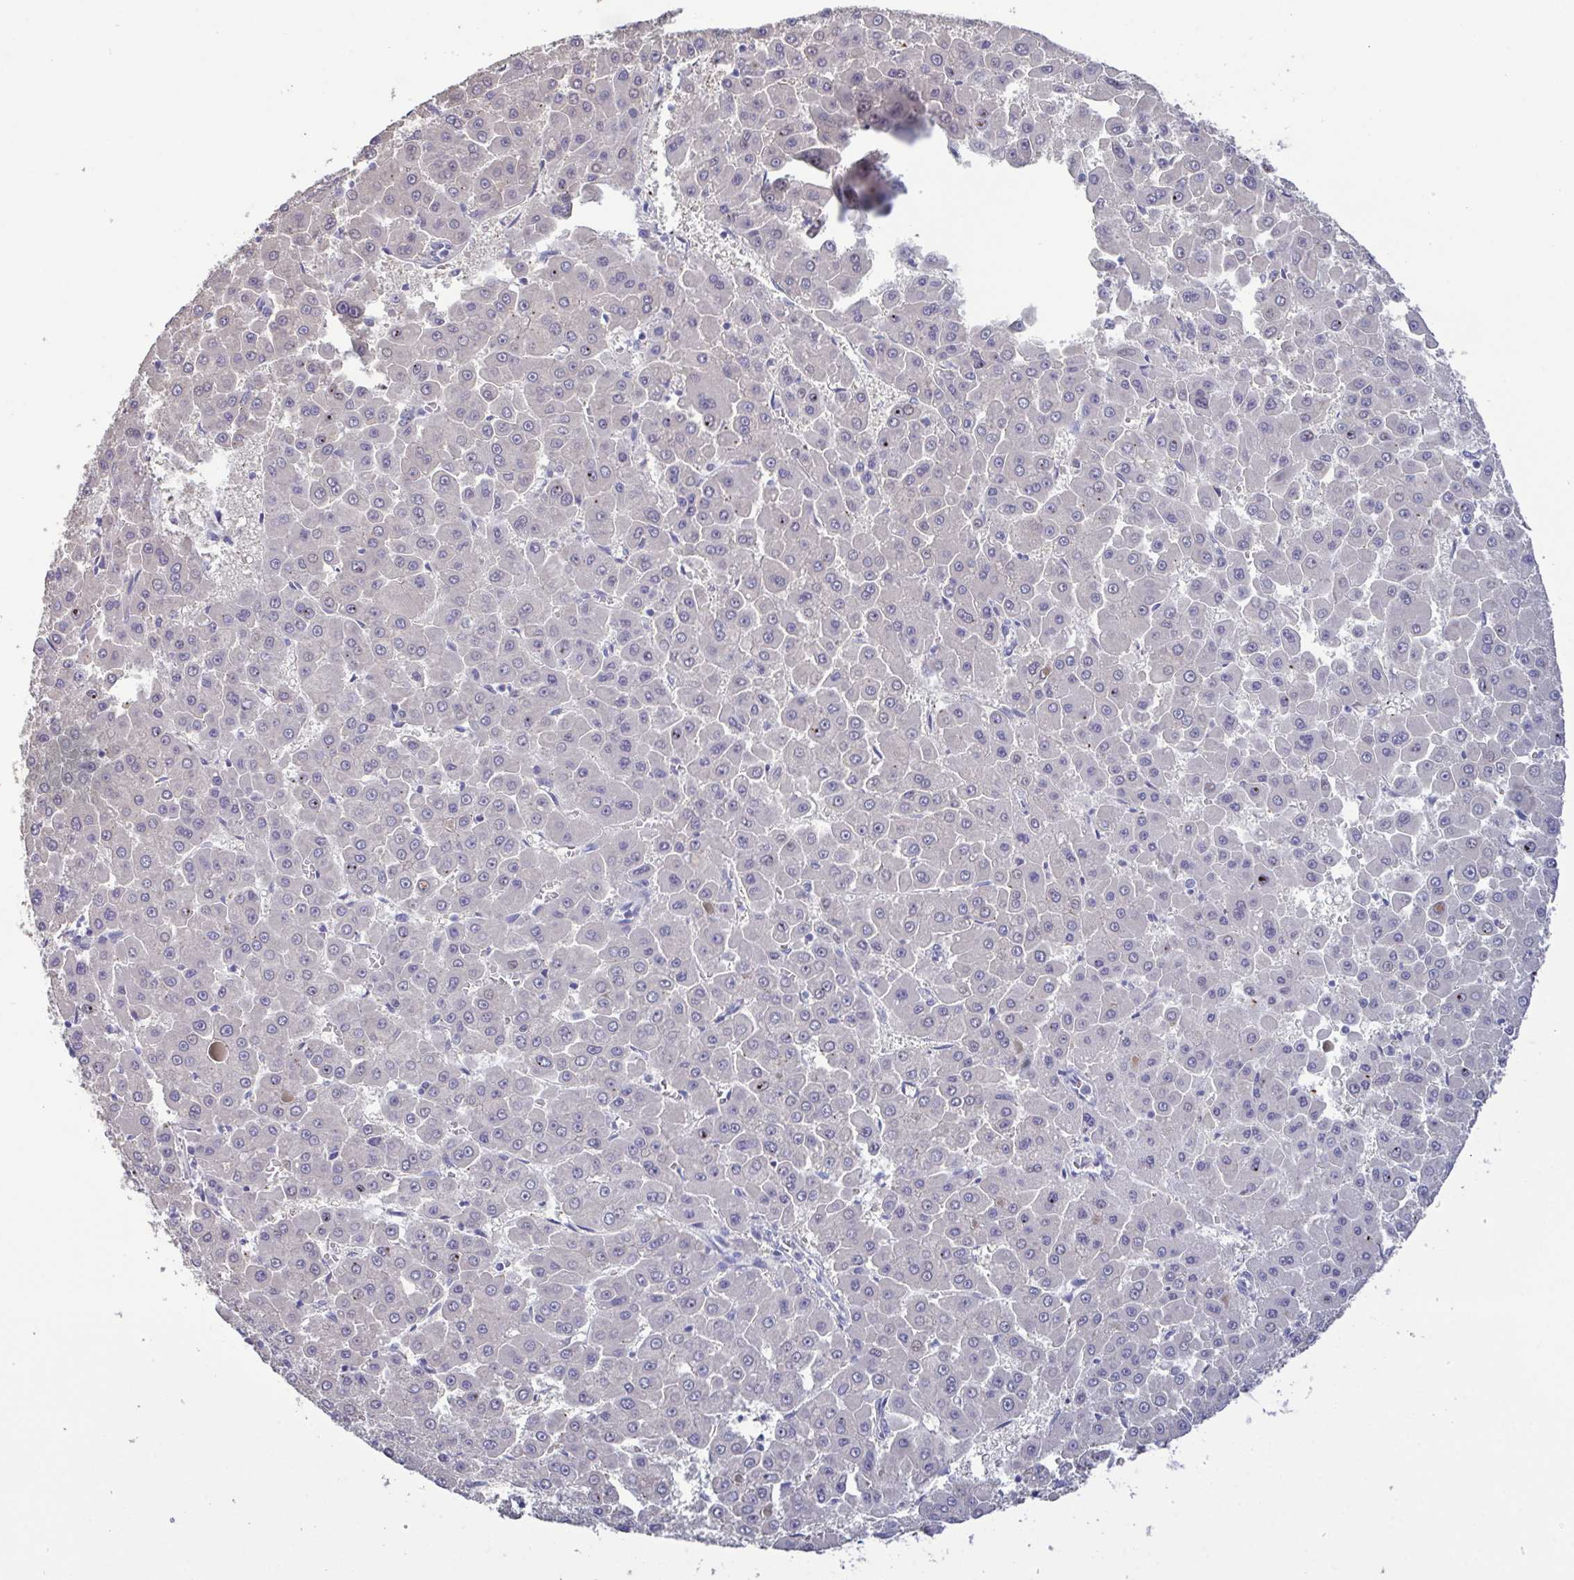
{"staining": {"intensity": "negative", "quantity": "none", "location": "none"}, "tissue": "liver cancer", "cell_type": "Tumor cells", "image_type": "cancer", "snomed": [{"axis": "morphology", "description": "Carcinoma, Hepatocellular, NOS"}, {"axis": "topography", "description": "Liver"}], "caption": "This is an IHC histopathology image of hepatocellular carcinoma (liver). There is no expression in tumor cells.", "gene": "GLDC", "patient": {"sex": "male", "age": 78}}